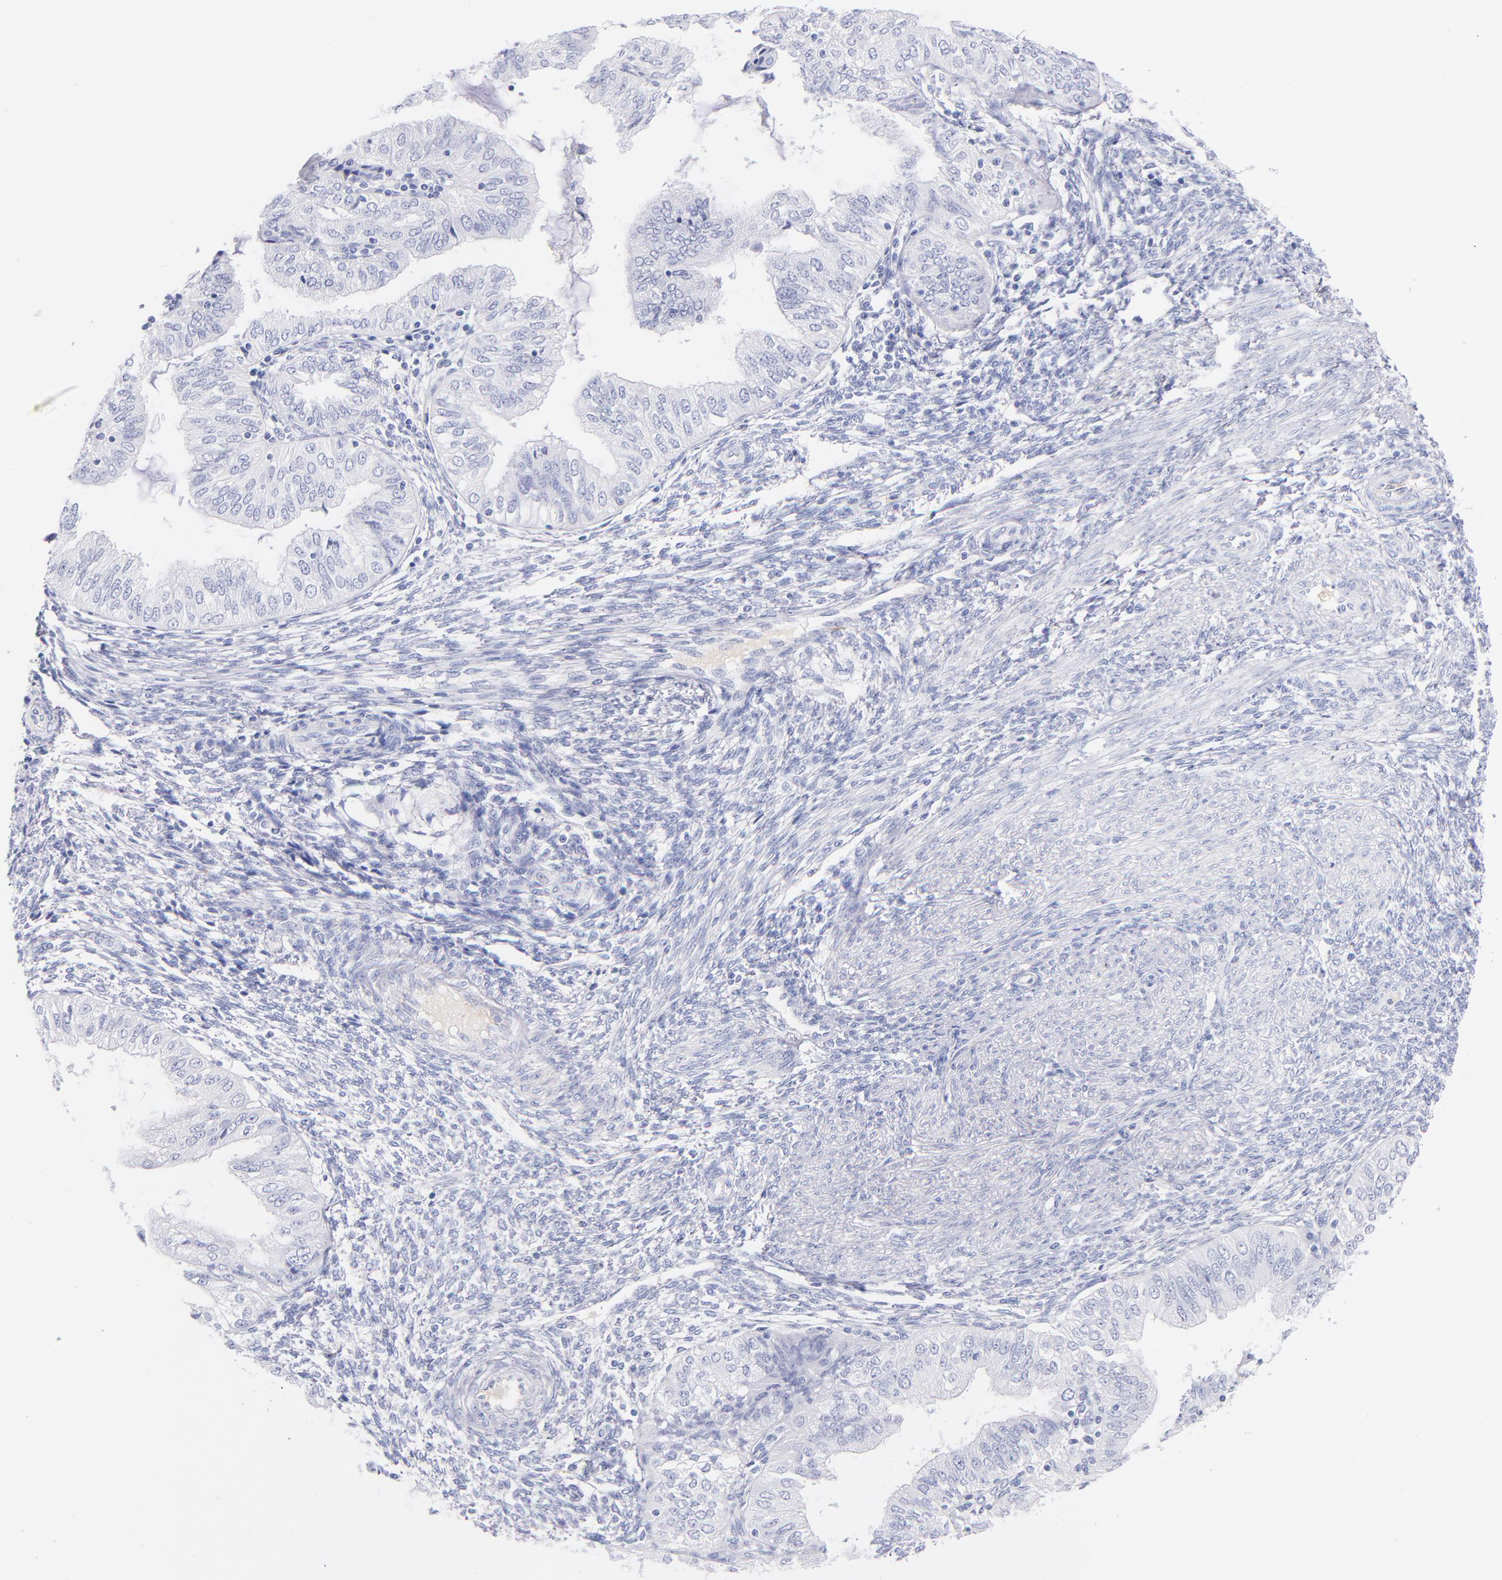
{"staining": {"intensity": "negative", "quantity": "none", "location": "none"}, "tissue": "endometrial cancer", "cell_type": "Tumor cells", "image_type": "cancer", "snomed": [{"axis": "morphology", "description": "Adenocarcinoma, NOS"}, {"axis": "topography", "description": "Endometrium"}], "caption": "Tumor cells show no significant protein positivity in endometrial cancer (adenocarcinoma).", "gene": "HP", "patient": {"sex": "female", "age": 51}}